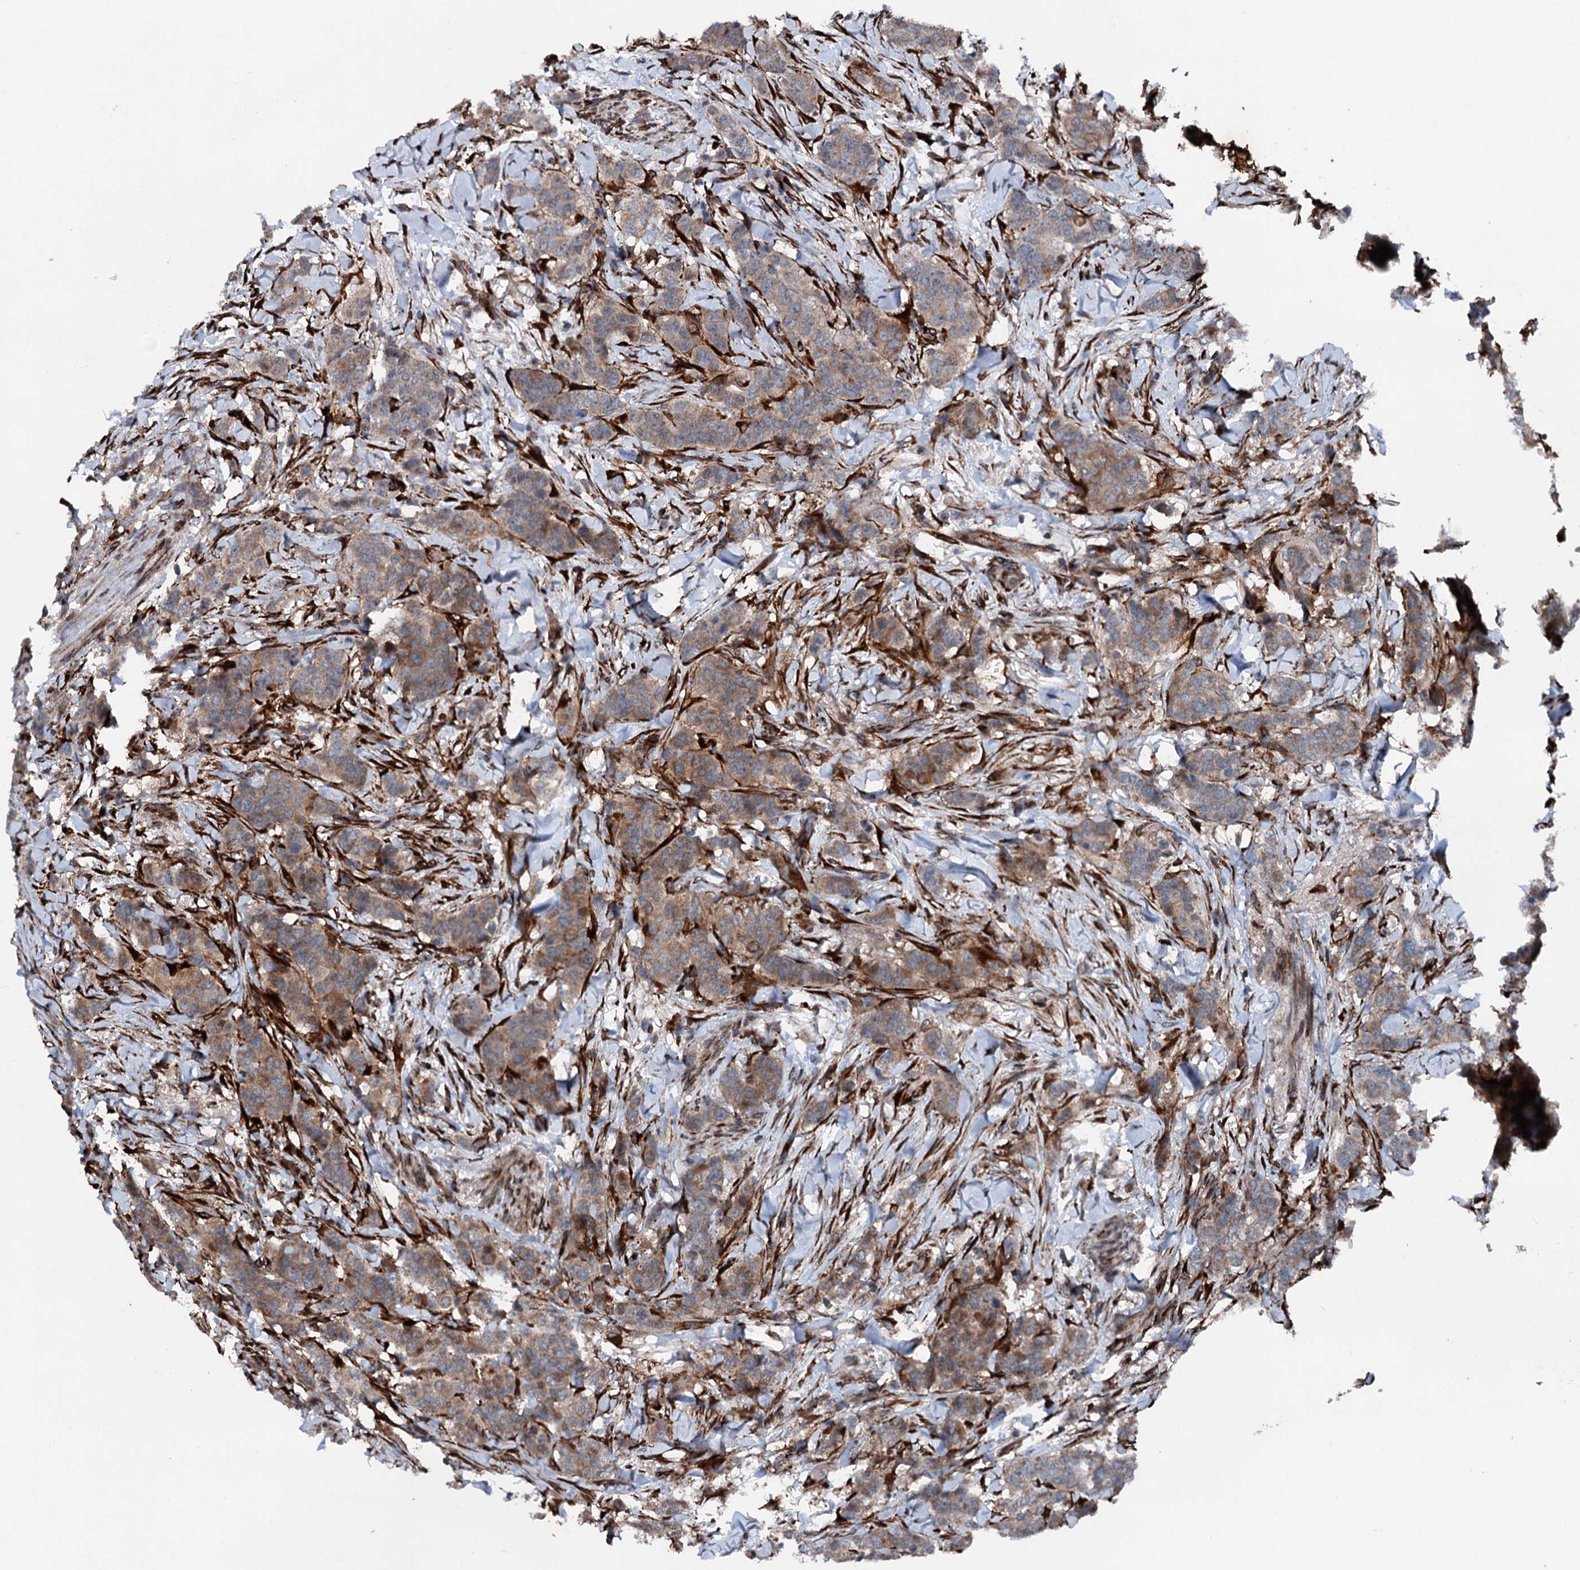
{"staining": {"intensity": "weak", "quantity": ">75%", "location": "cytoplasmic/membranous"}, "tissue": "breast cancer", "cell_type": "Tumor cells", "image_type": "cancer", "snomed": [{"axis": "morphology", "description": "Duct carcinoma"}, {"axis": "topography", "description": "Breast"}], "caption": "The image reveals immunohistochemical staining of intraductal carcinoma (breast). There is weak cytoplasmic/membranous staining is present in about >75% of tumor cells.", "gene": "DDIAS", "patient": {"sex": "female", "age": 40}}